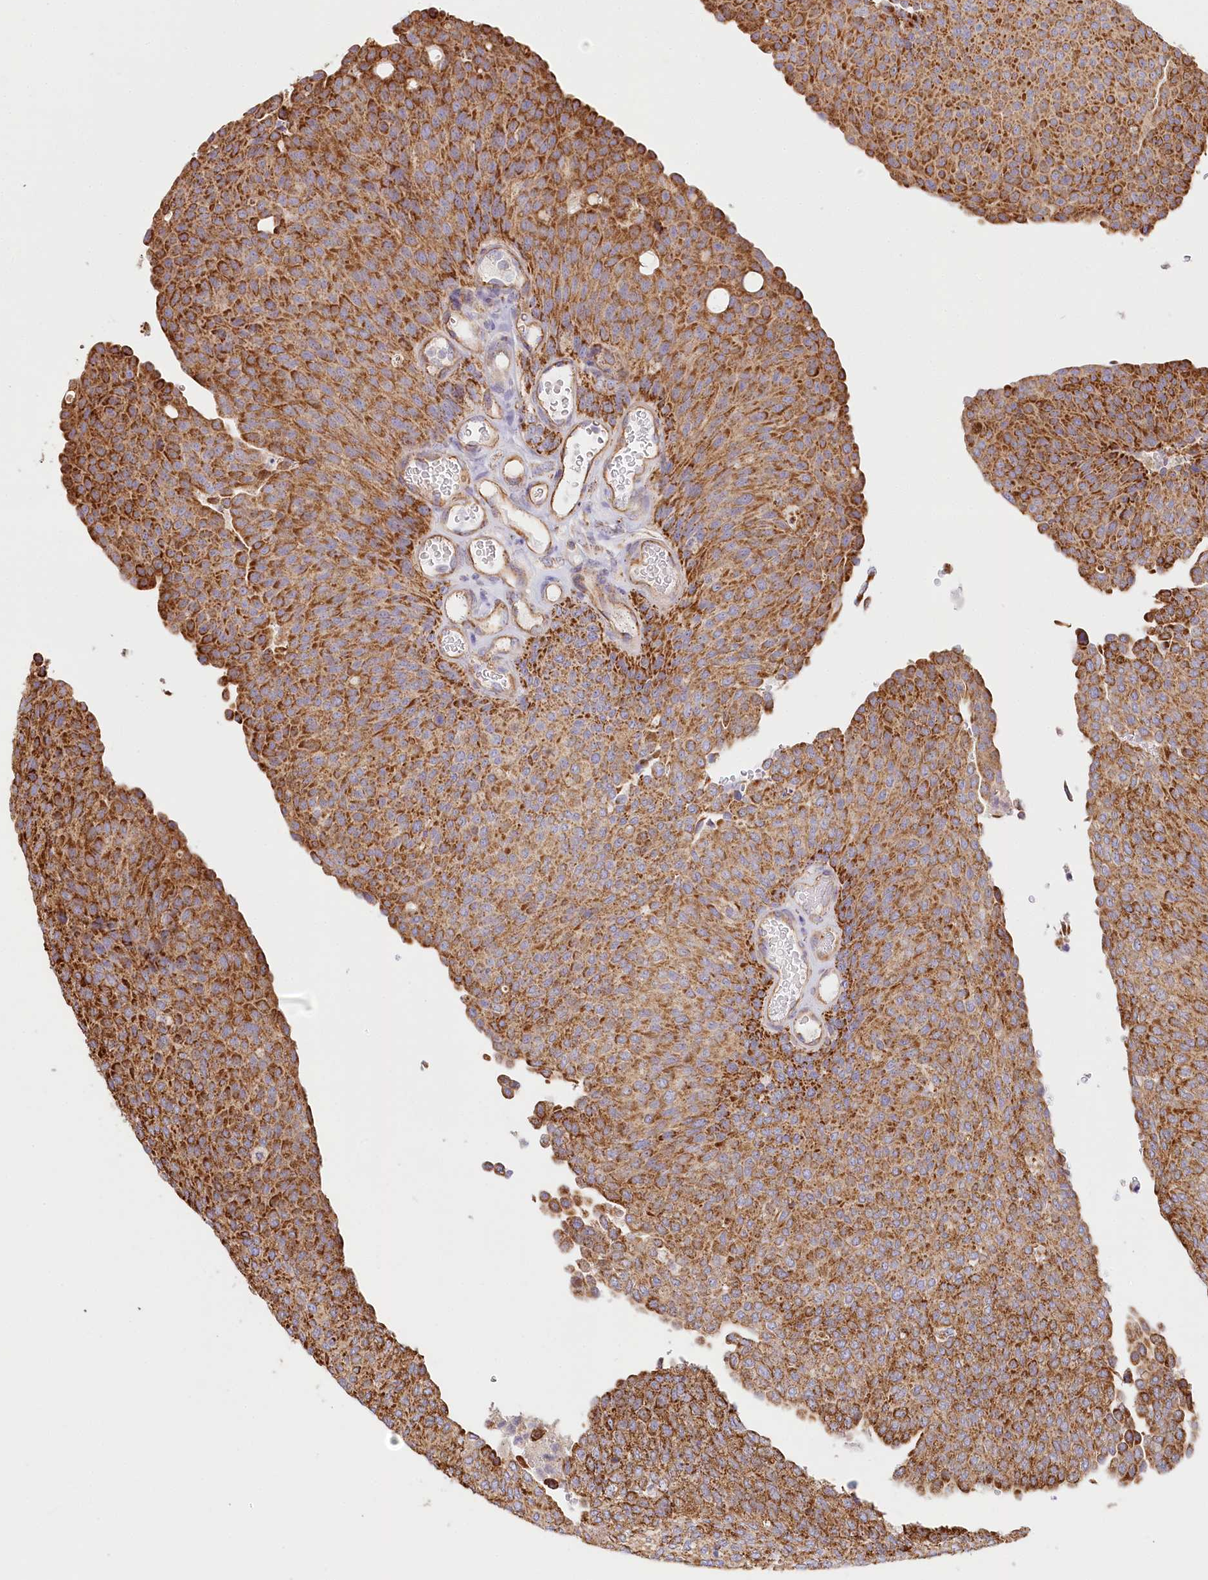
{"staining": {"intensity": "strong", "quantity": ">75%", "location": "cytoplasmic/membranous"}, "tissue": "urothelial cancer", "cell_type": "Tumor cells", "image_type": "cancer", "snomed": [{"axis": "morphology", "description": "Urothelial carcinoma, Low grade"}, {"axis": "topography", "description": "Urinary bladder"}], "caption": "The histopathology image displays a brown stain indicating the presence of a protein in the cytoplasmic/membranous of tumor cells in urothelial carcinoma (low-grade).", "gene": "UMPS", "patient": {"sex": "female", "age": 79}}